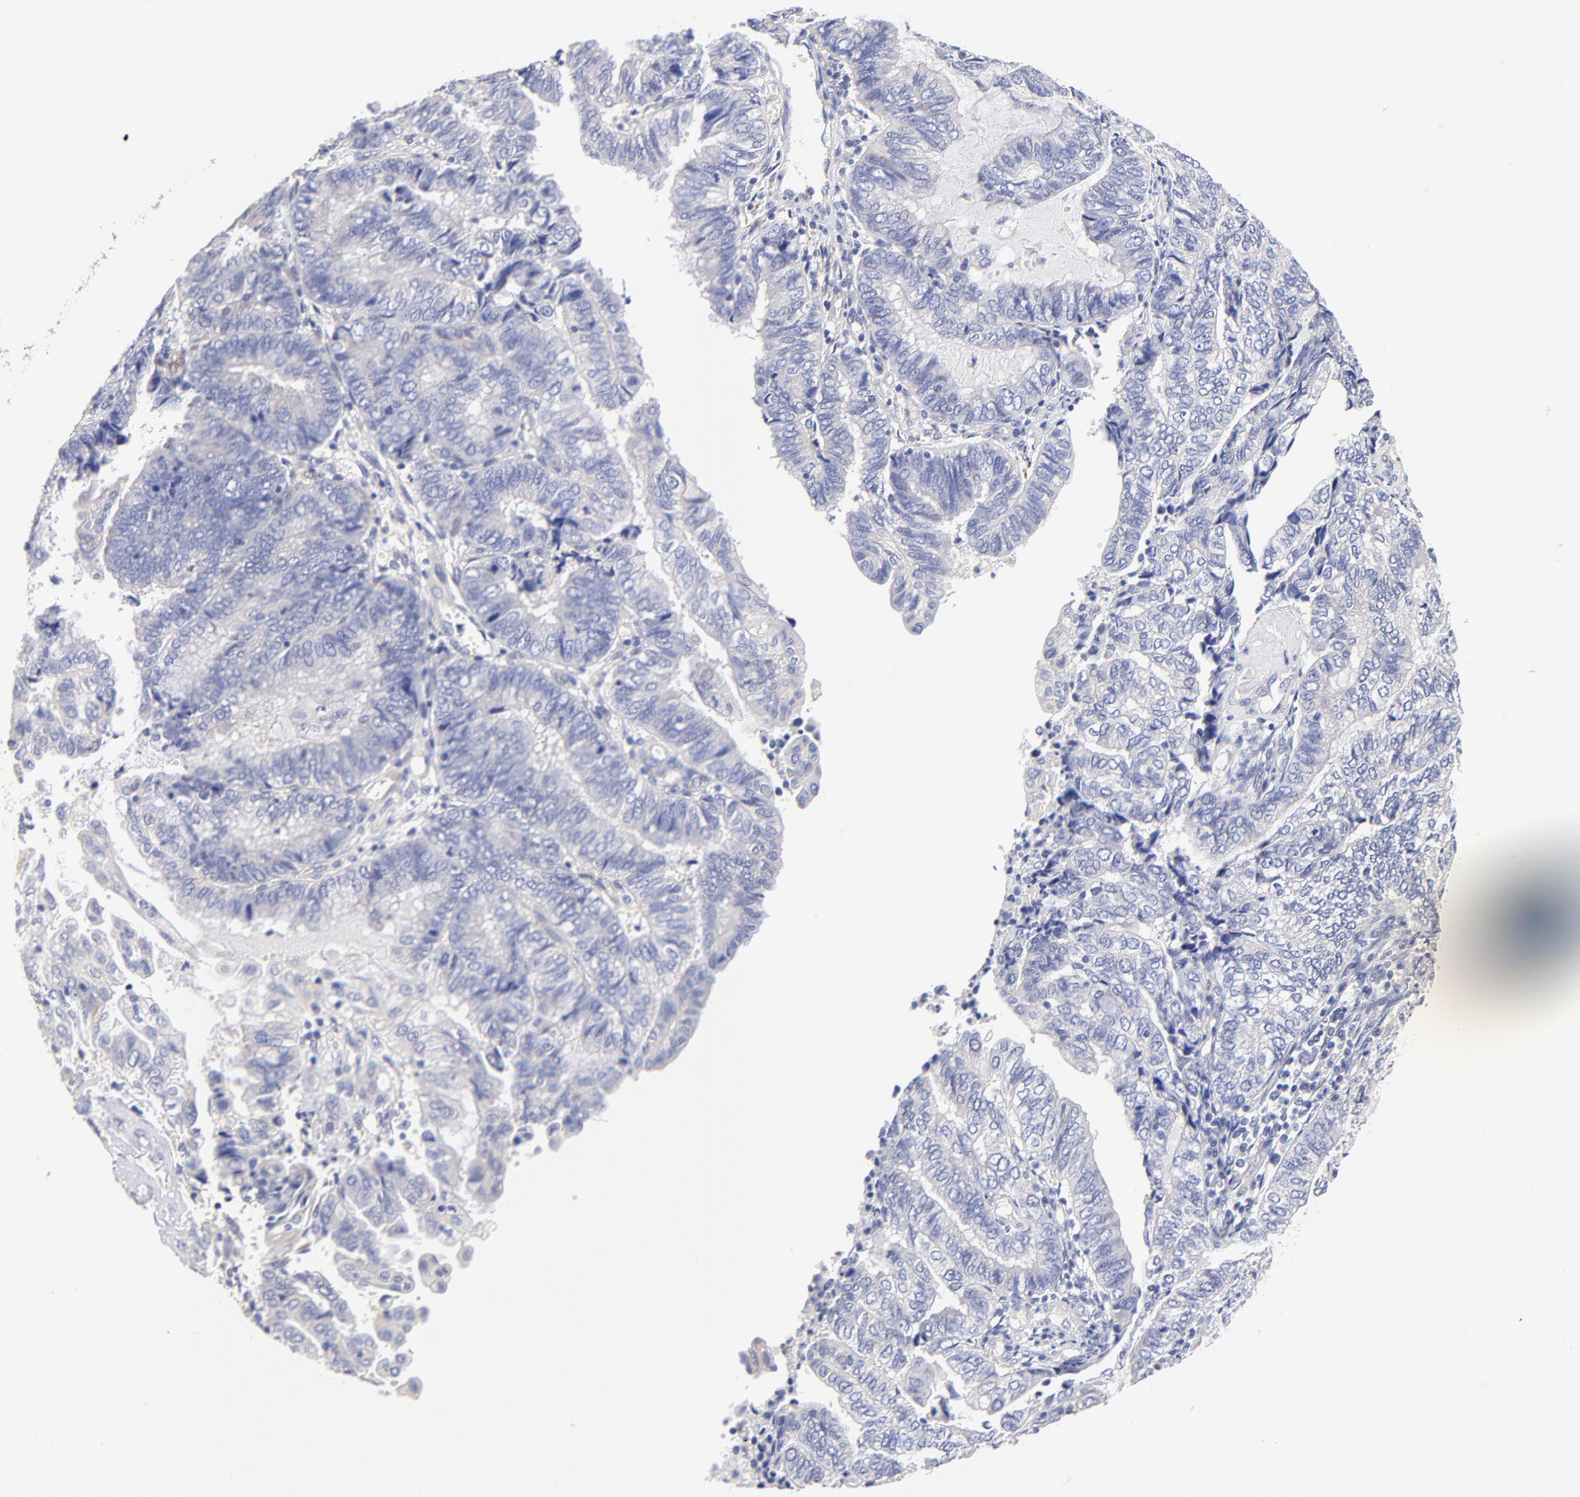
{"staining": {"intensity": "negative", "quantity": "none", "location": "none"}, "tissue": "endometrial cancer", "cell_type": "Tumor cells", "image_type": "cancer", "snomed": [{"axis": "morphology", "description": "Adenocarcinoma, NOS"}, {"axis": "topography", "description": "Uterus"}, {"axis": "topography", "description": "Endometrium"}], "caption": "High magnification brightfield microscopy of endometrial cancer (adenocarcinoma) stained with DAB (brown) and counterstained with hematoxylin (blue): tumor cells show no significant expression.", "gene": "HS3ST1", "patient": {"sex": "female", "age": 70}}